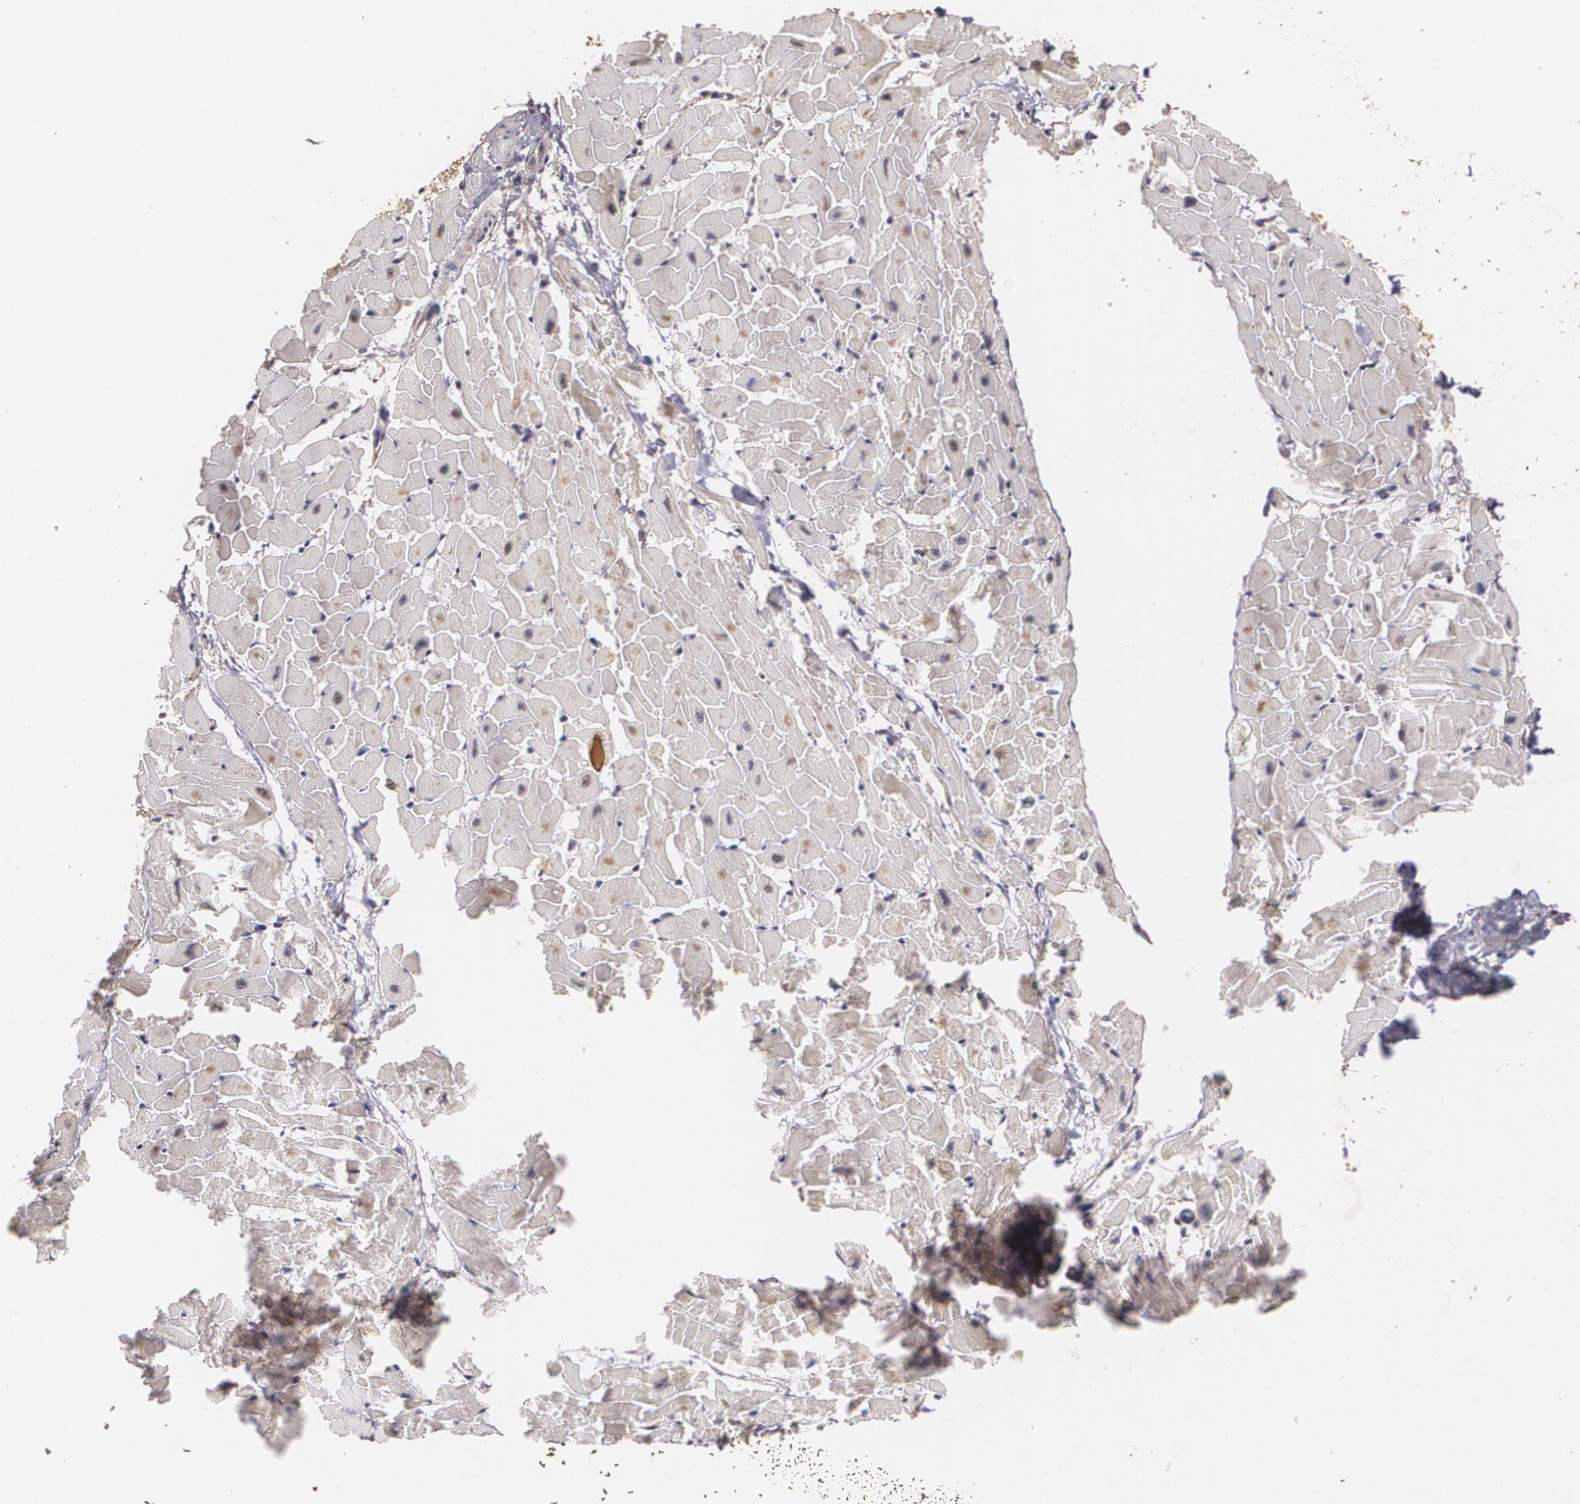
{"staining": {"intensity": "weak", "quantity": "25%-75%", "location": "nuclear"}, "tissue": "heart muscle", "cell_type": "Cardiomyocytes", "image_type": "normal", "snomed": [{"axis": "morphology", "description": "Normal tissue, NOS"}, {"axis": "topography", "description": "Heart"}], "caption": "Weak nuclear staining is seen in about 25%-75% of cardiomyocytes in normal heart muscle.", "gene": "BRCA1", "patient": {"sex": "female", "age": 19}}